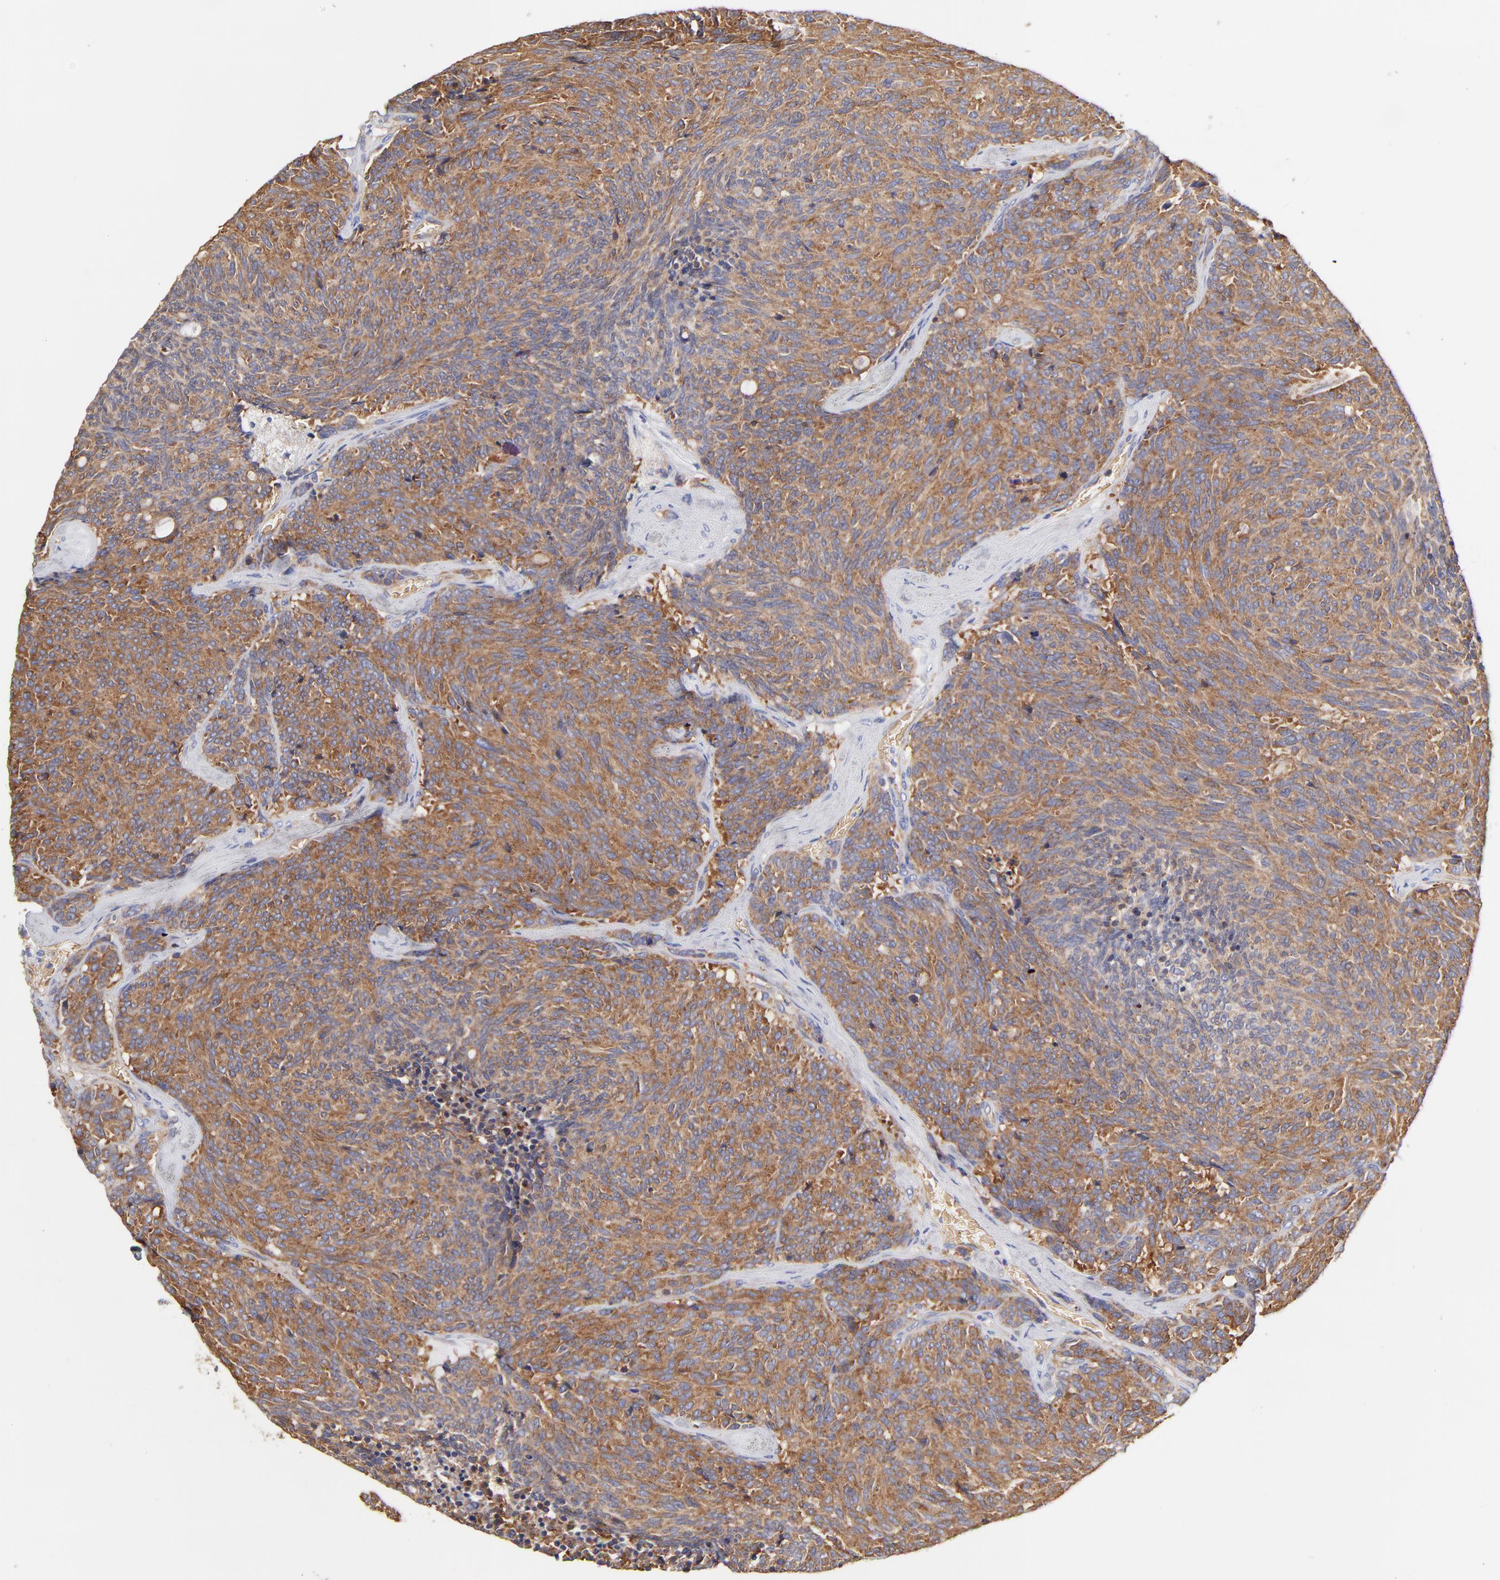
{"staining": {"intensity": "moderate", "quantity": ">75%", "location": "cytoplasmic/membranous"}, "tissue": "carcinoid", "cell_type": "Tumor cells", "image_type": "cancer", "snomed": [{"axis": "morphology", "description": "Carcinoid, malignant, NOS"}, {"axis": "topography", "description": "Pancreas"}], "caption": "A high-resolution histopathology image shows IHC staining of carcinoid, which demonstrates moderate cytoplasmic/membranous expression in approximately >75% of tumor cells. Nuclei are stained in blue.", "gene": "CD2AP", "patient": {"sex": "female", "age": 54}}